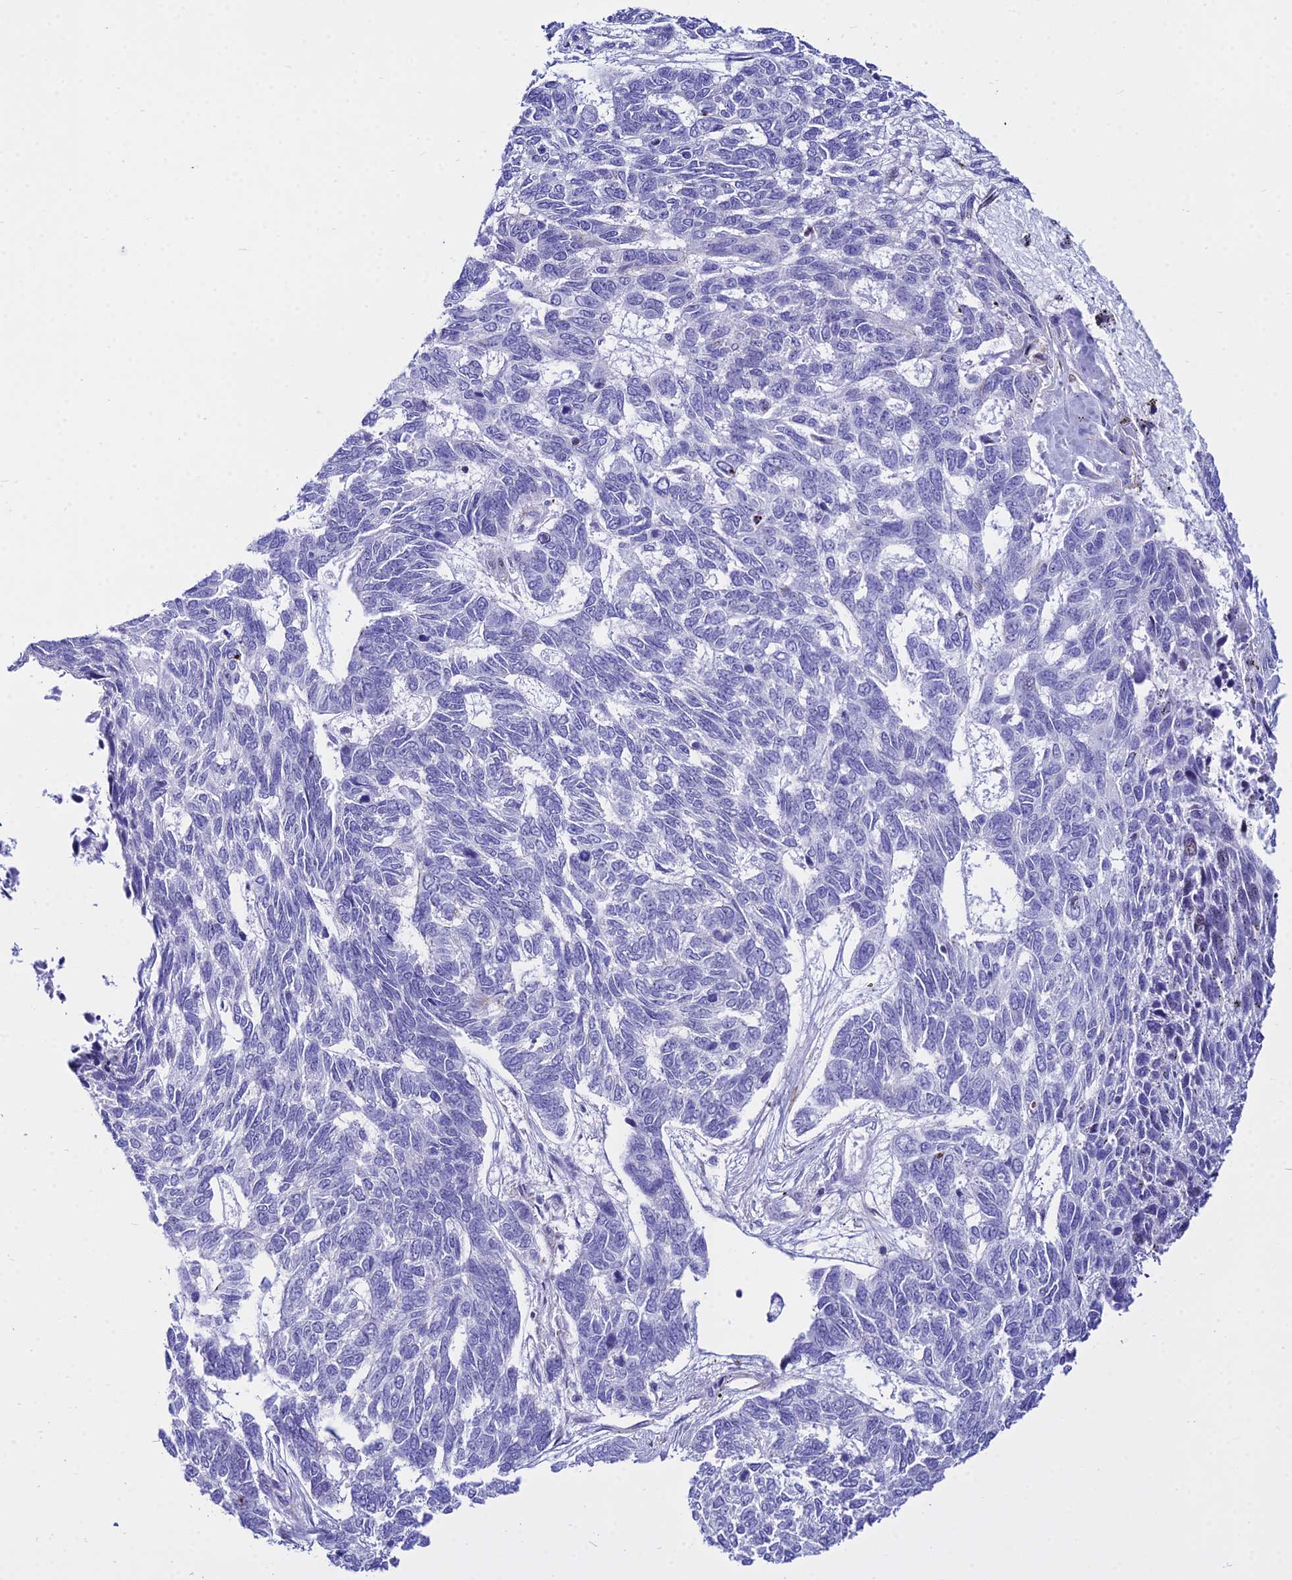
{"staining": {"intensity": "negative", "quantity": "none", "location": "none"}, "tissue": "skin cancer", "cell_type": "Tumor cells", "image_type": "cancer", "snomed": [{"axis": "morphology", "description": "Basal cell carcinoma"}, {"axis": "topography", "description": "Skin"}], "caption": "IHC micrograph of basal cell carcinoma (skin) stained for a protein (brown), which demonstrates no staining in tumor cells.", "gene": "DLX1", "patient": {"sex": "female", "age": 65}}